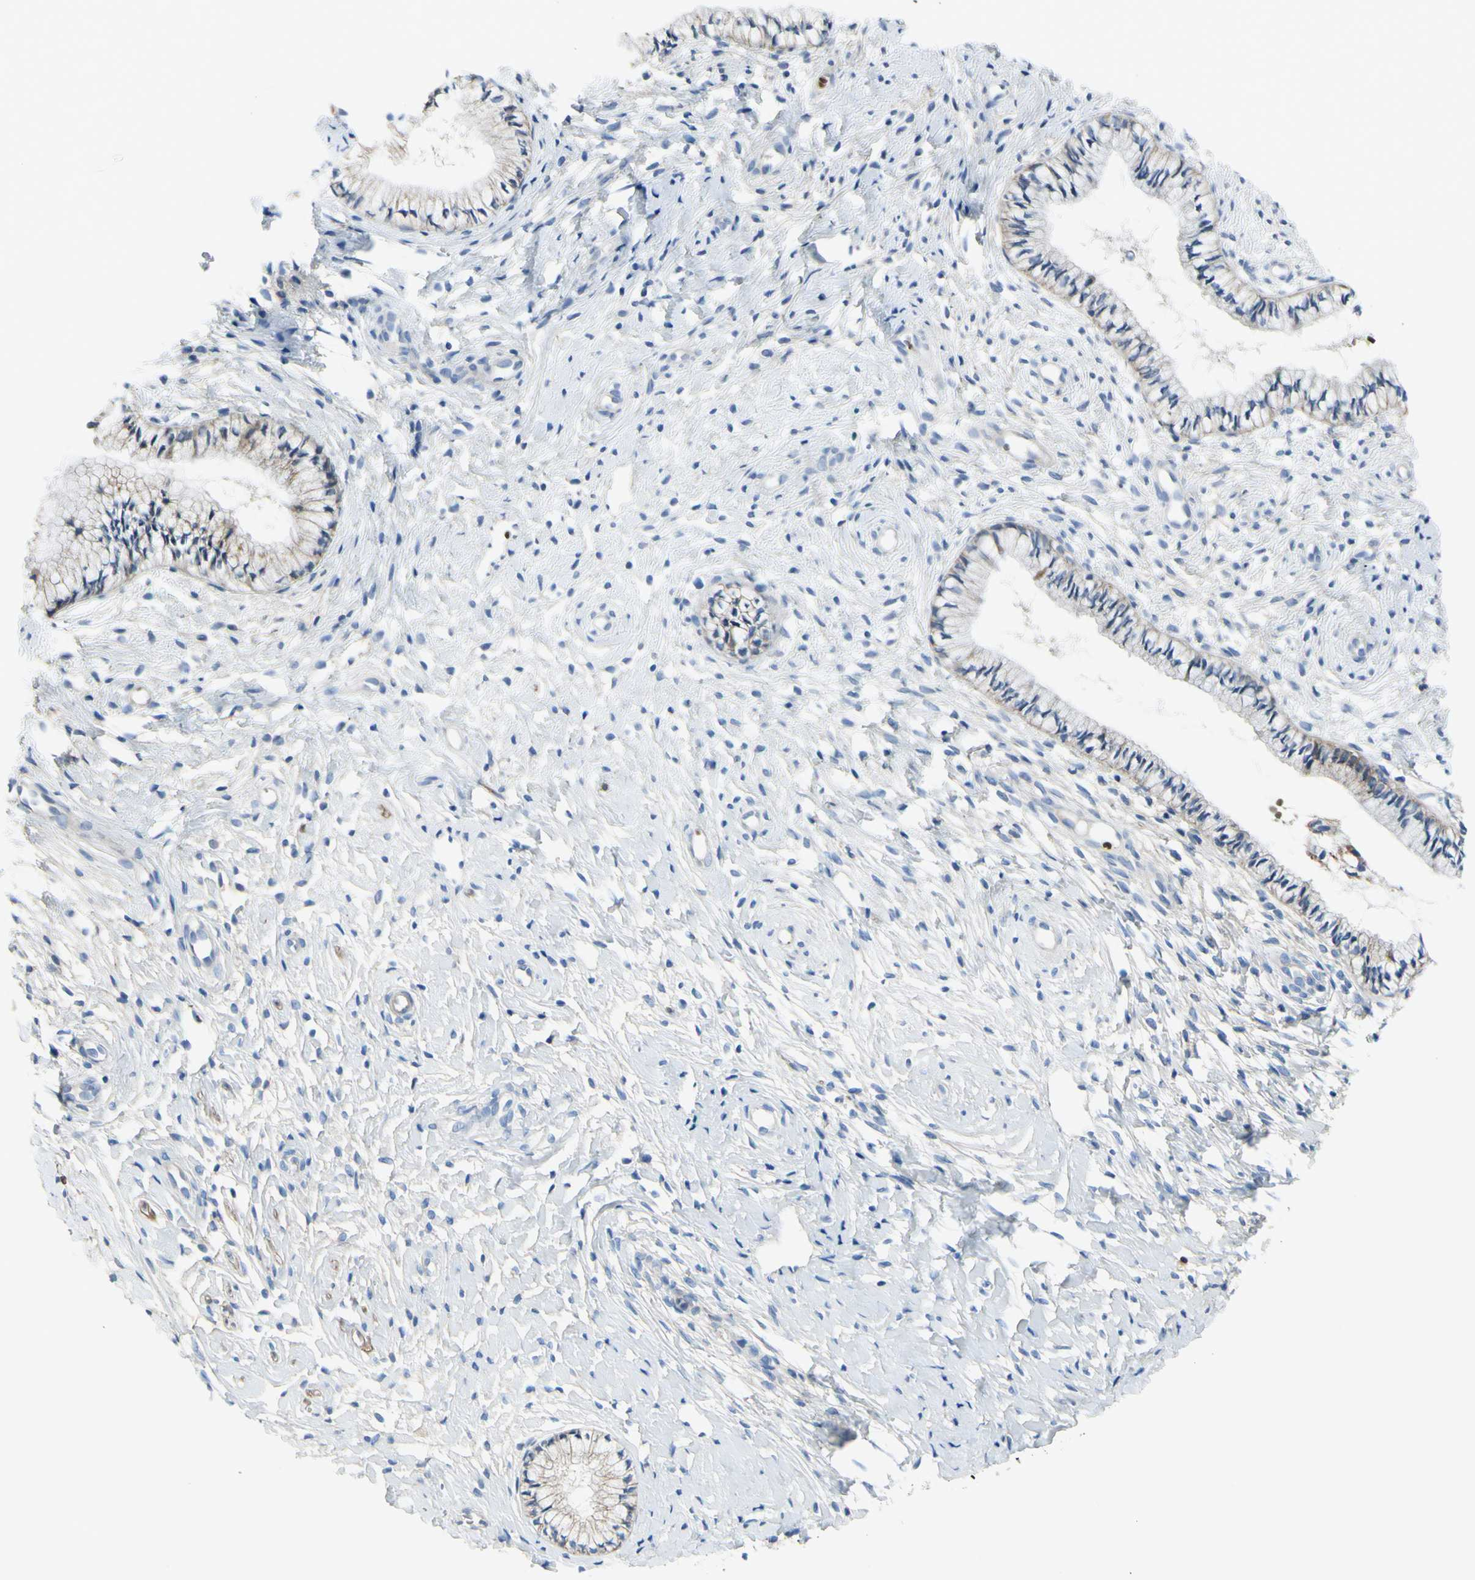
{"staining": {"intensity": "negative", "quantity": "none", "location": "none"}, "tissue": "cervix", "cell_type": "Glandular cells", "image_type": "normal", "snomed": [{"axis": "morphology", "description": "Normal tissue, NOS"}, {"axis": "topography", "description": "Cervix"}], "caption": "Immunohistochemistry of unremarkable cervix exhibits no staining in glandular cells. (Brightfield microscopy of DAB (3,3'-diaminobenzidine) immunohistochemistry (IHC) at high magnification).", "gene": "NCBP2L", "patient": {"sex": "female", "age": 46}}